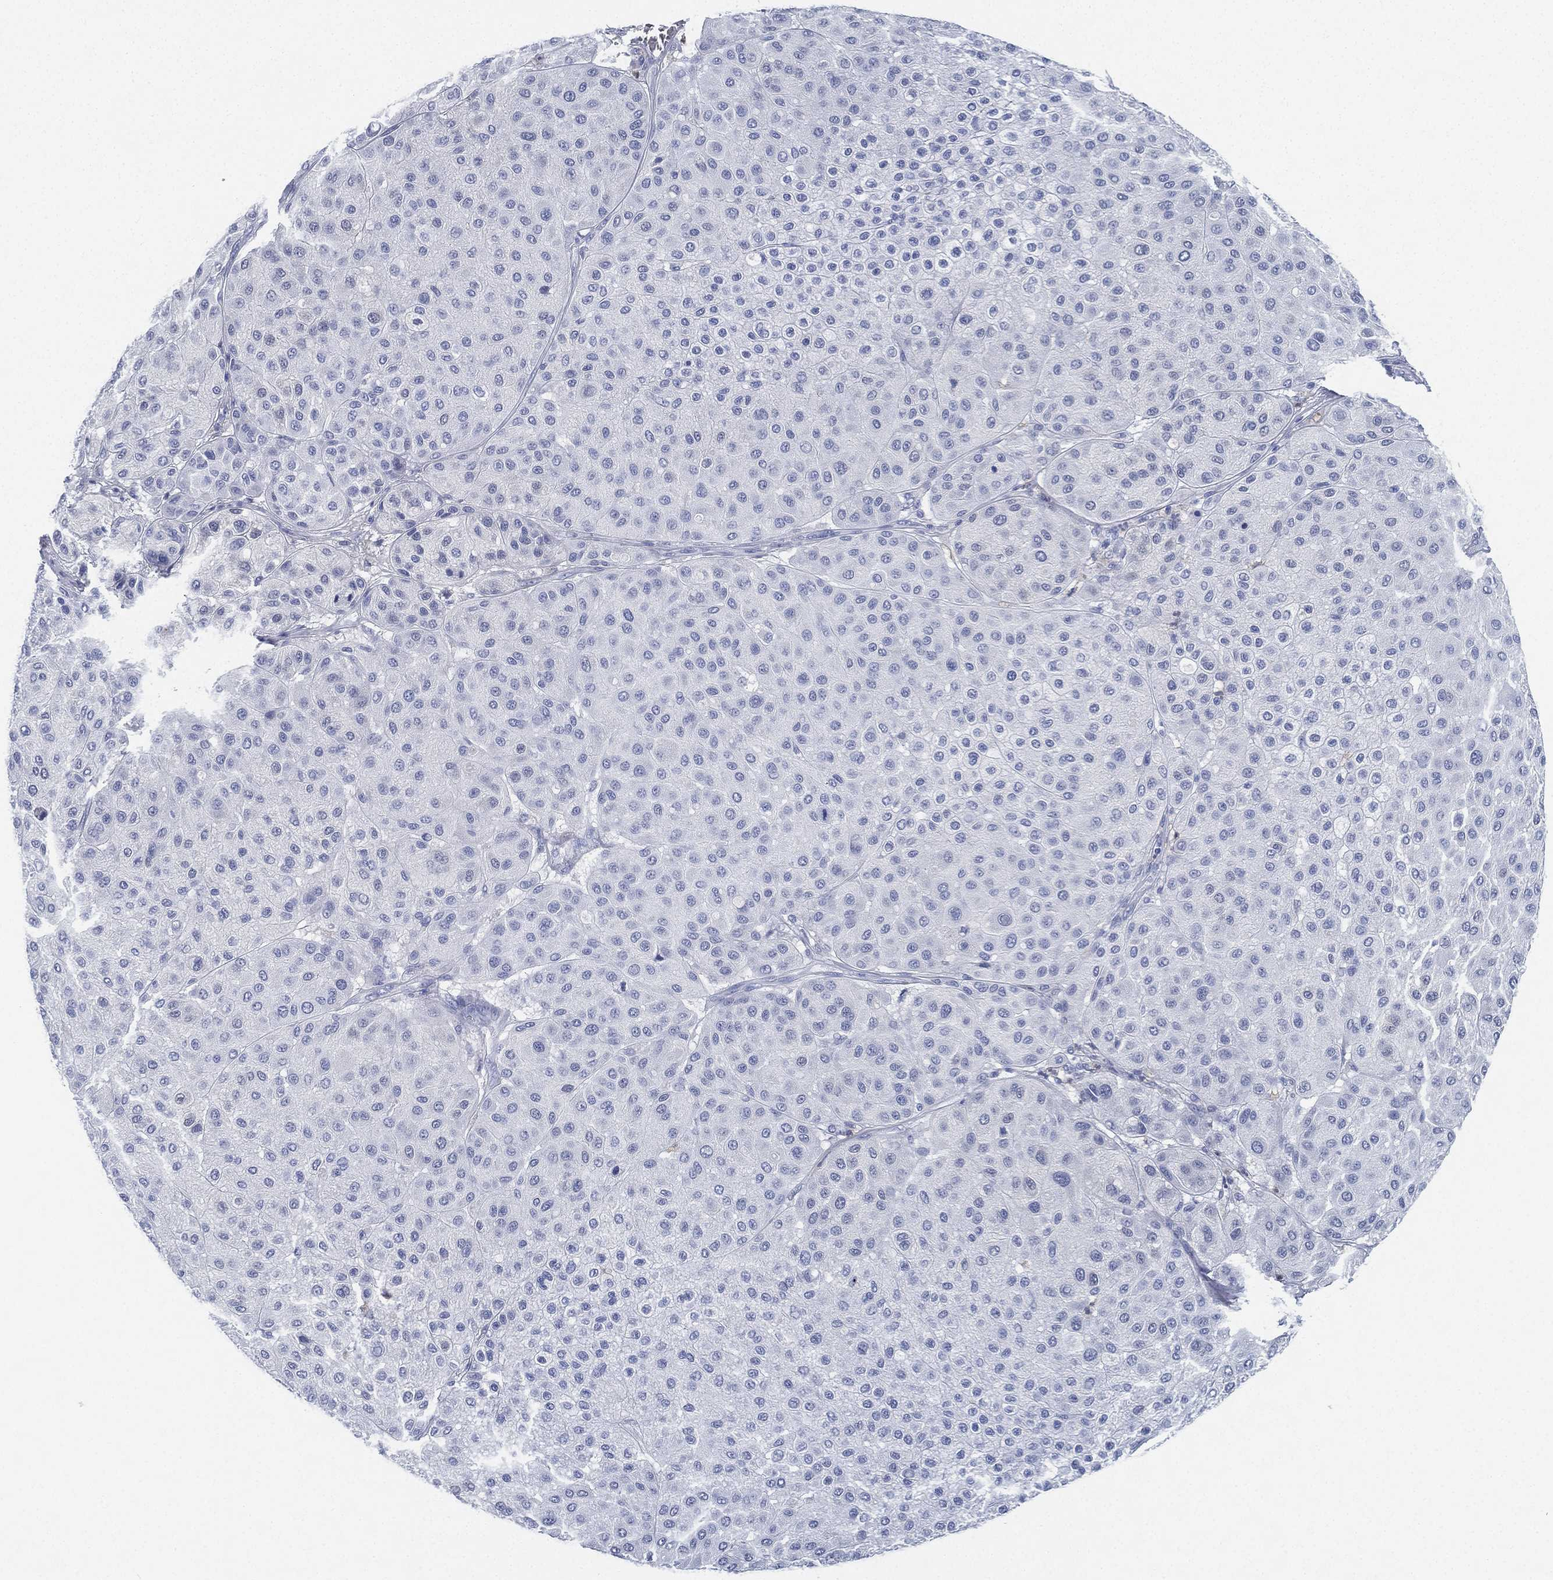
{"staining": {"intensity": "negative", "quantity": "none", "location": "none"}, "tissue": "melanoma", "cell_type": "Tumor cells", "image_type": "cancer", "snomed": [{"axis": "morphology", "description": "Malignant melanoma, Metastatic site"}, {"axis": "topography", "description": "Smooth muscle"}], "caption": "Tumor cells show no significant positivity in malignant melanoma (metastatic site).", "gene": "DEFB121", "patient": {"sex": "male", "age": 41}}